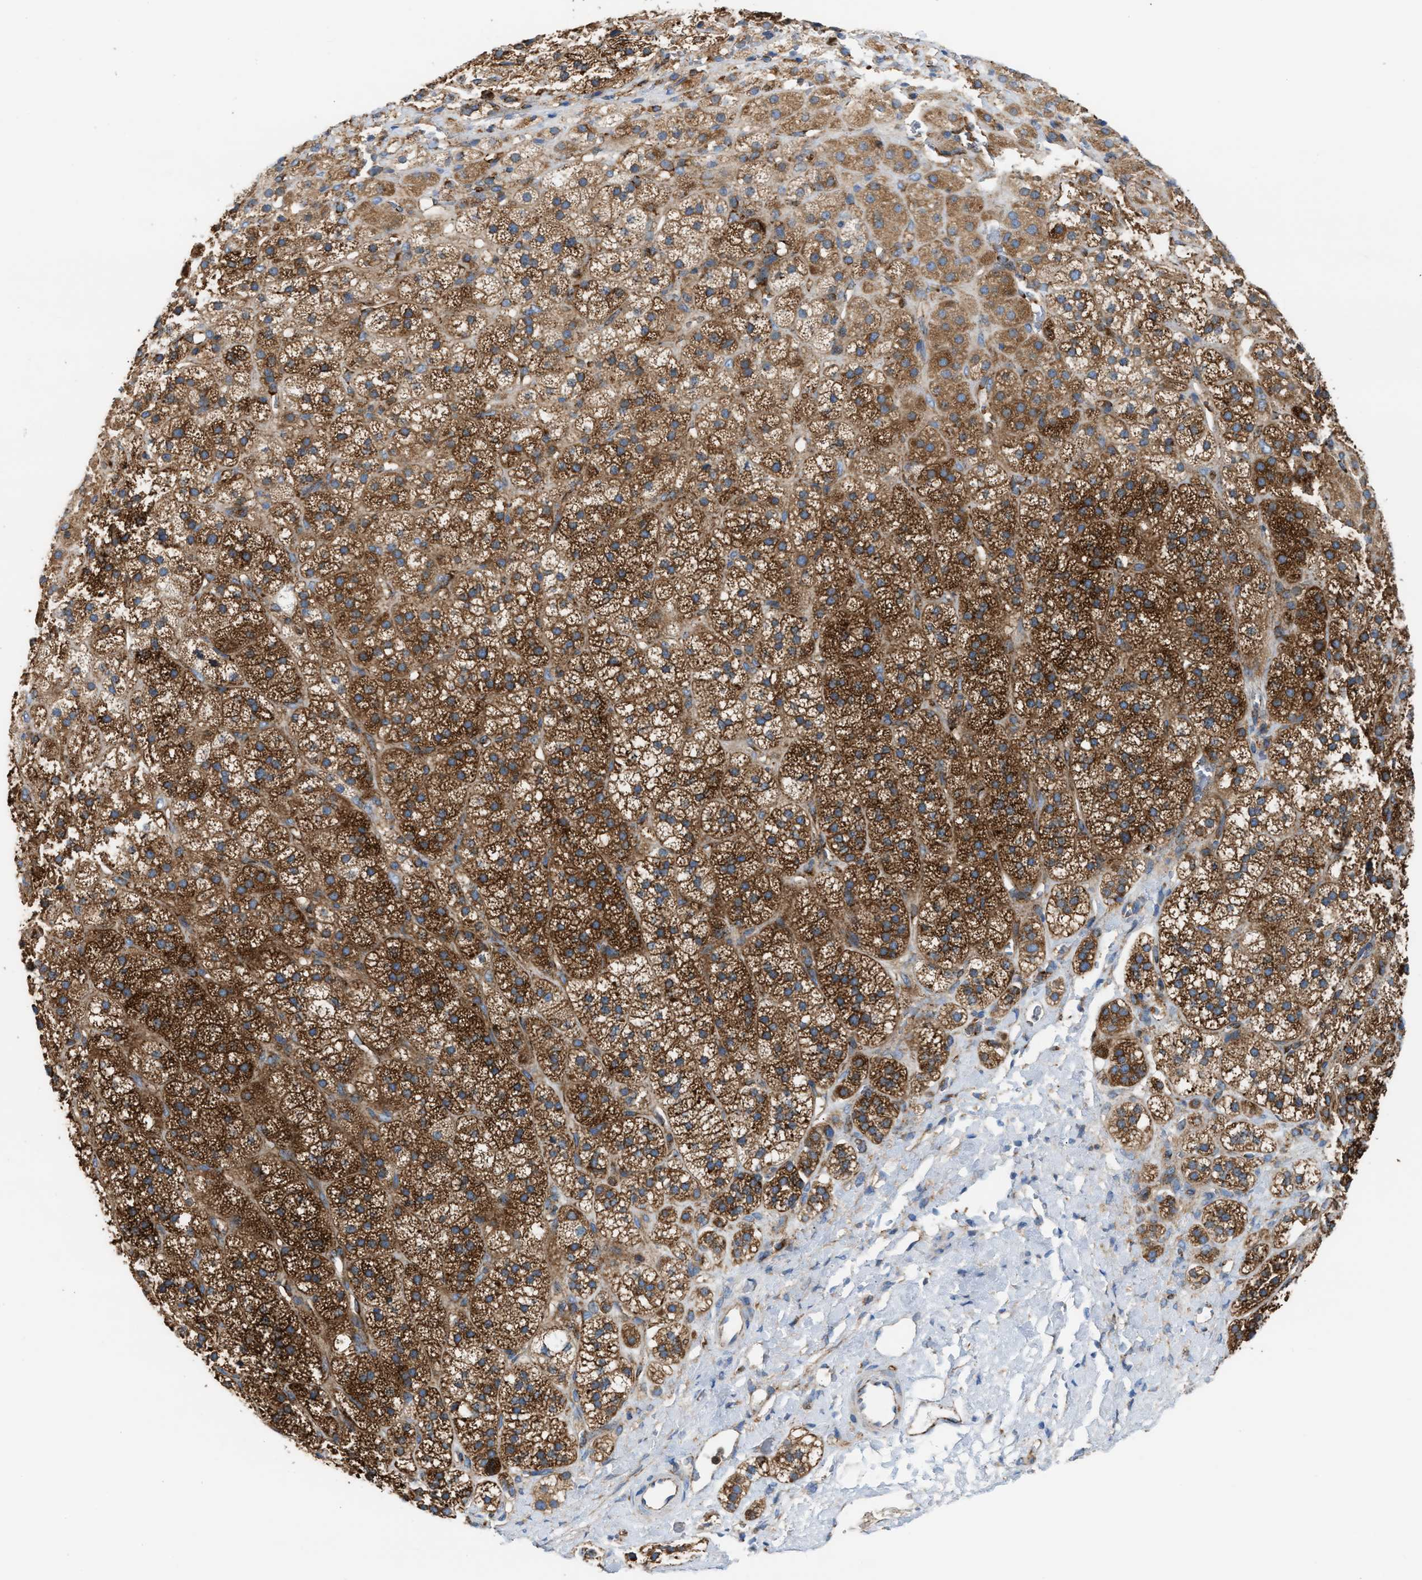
{"staining": {"intensity": "strong", "quantity": ">75%", "location": "cytoplasmic/membranous"}, "tissue": "adrenal gland", "cell_type": "Glandular cells", "image_type": "normal", "snomed": [{"axis": "morphology", "description": "Normal tissue, NOS"}, {"axis": "topography", "description": "Adrenal gland"}], "caption": "DAB (3,3'-diaminobenzidine) immunohistochemical staining of benign adrenal gland exhibits strong cytoplasmic/membranous protein positivity in approximately >75% of glandular cells. (Stains: DAB (3,3'-diaminobenzidine) in brown, nuclei in blue, Microscopy: brightfield microscopy at high magnification).", "gene": "TBC1D15", "patient": {"sex": "male", "age": 56}}